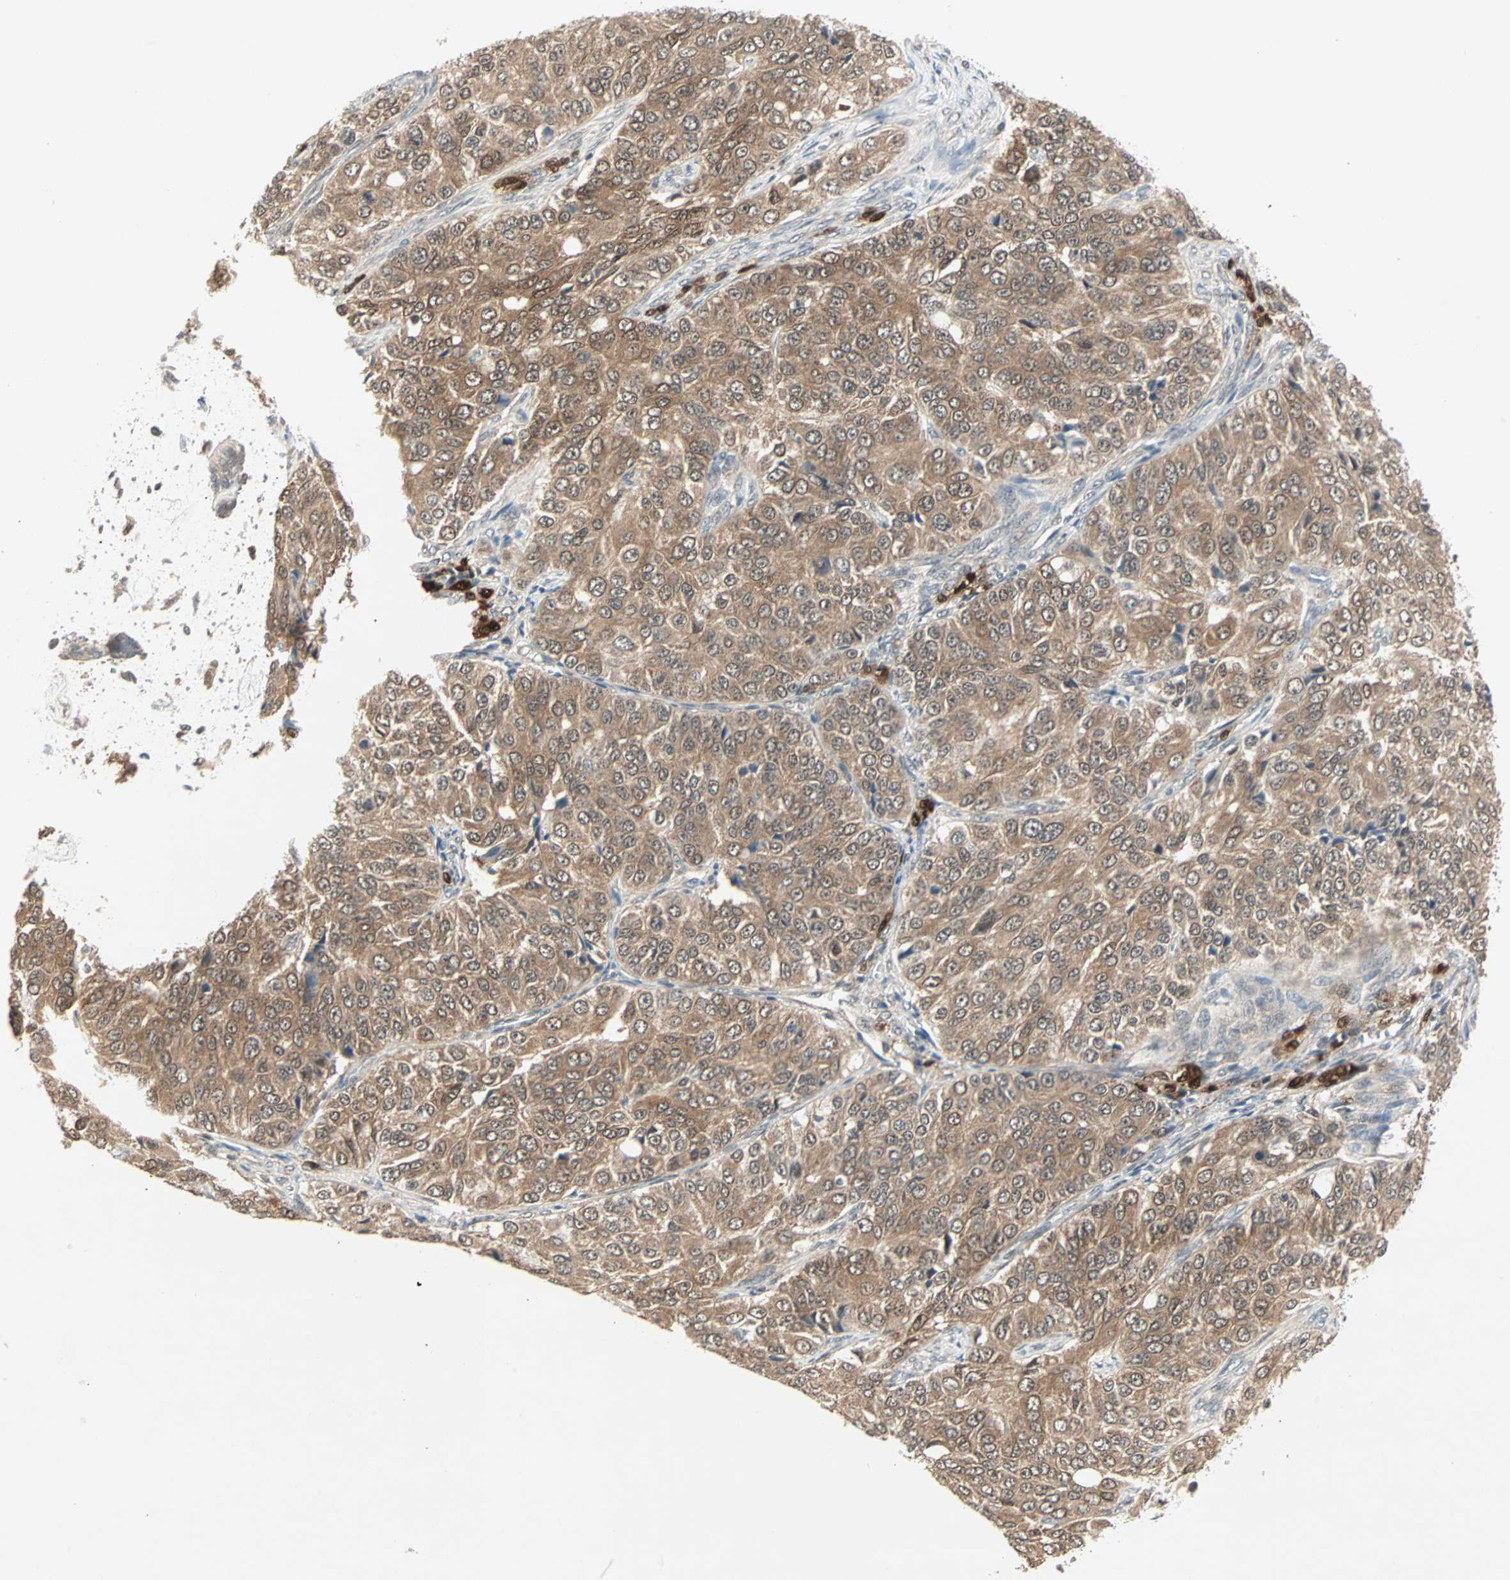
{"staining": {"intensity": "moderate", "quantity": ">75%", "location": "cytoplasmic/membranous"}, "tissue": "ovarian cancer", "cell_type": "Tumor cells", "image_type": "cancer", "snomed": [{"axis": "morphology", "description": "Carcinoma, endometroid"}, {"axis": "topography", "description": "Ovary"}], "caption": "Endometroid carcinoma (ovarian) stained with a protein marker reveals moderate staining in tumor cells.", "gene": "PTPA", "patient": {"sex": "female", "age": 51}}